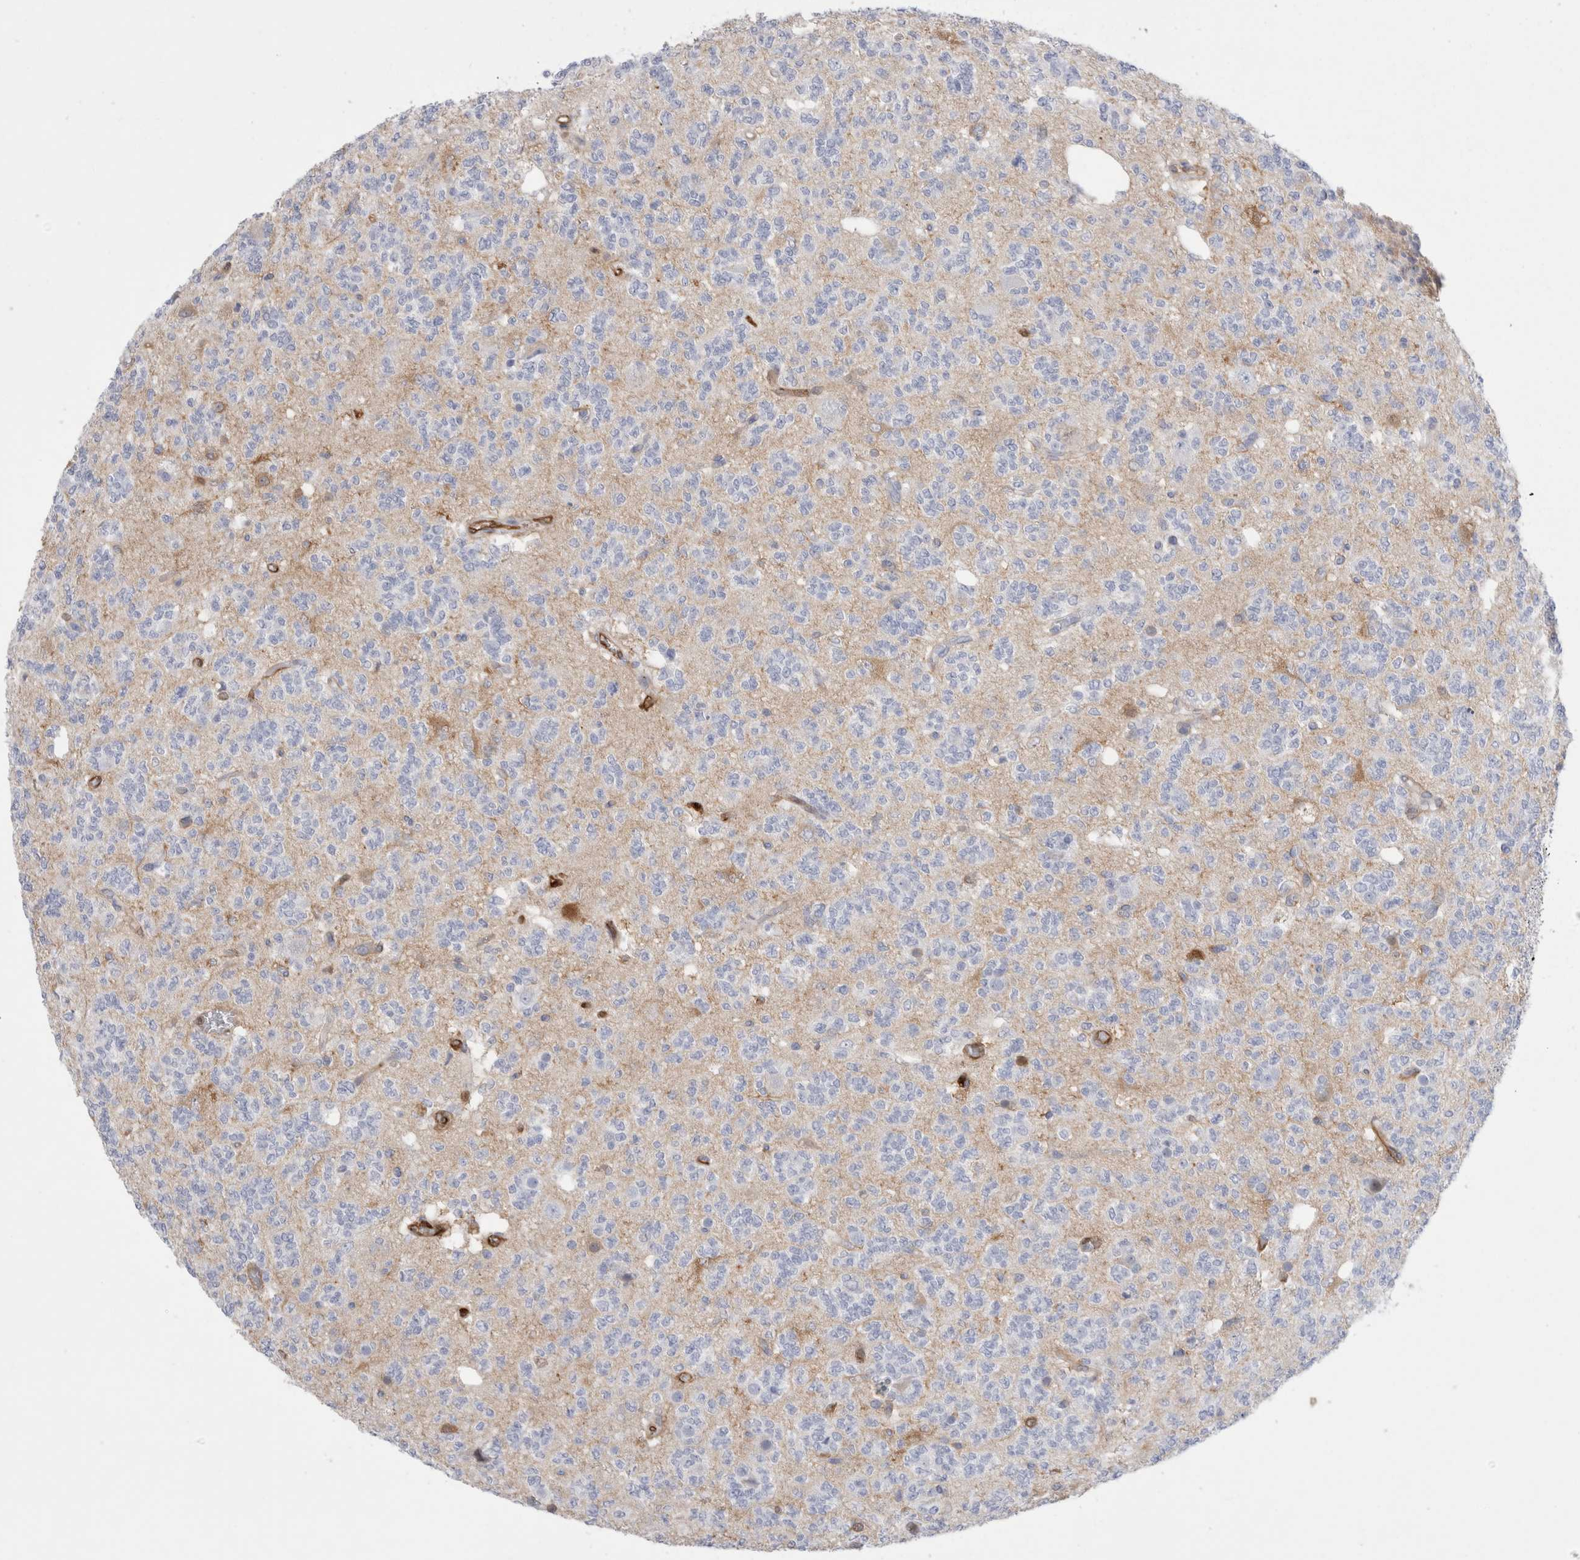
{"staining": {"intensity": "negative", "quantity": "none", "location": "none"}, "tissue": "glioma", "cell_type": "Tumor cells", "image_type": "cancer", "snomed": [{"axis": "morphology", "description": "Glioma, malignant, Low grade"}, {"axis": "topography", "description": "Brain"}], "caption": "Immunohistochemistry of malignant glioma (low-grade) reveals no staining in tumor cells.", "gene": "NAPEPLD", "patient": {"sex": "male", "age": 38}}